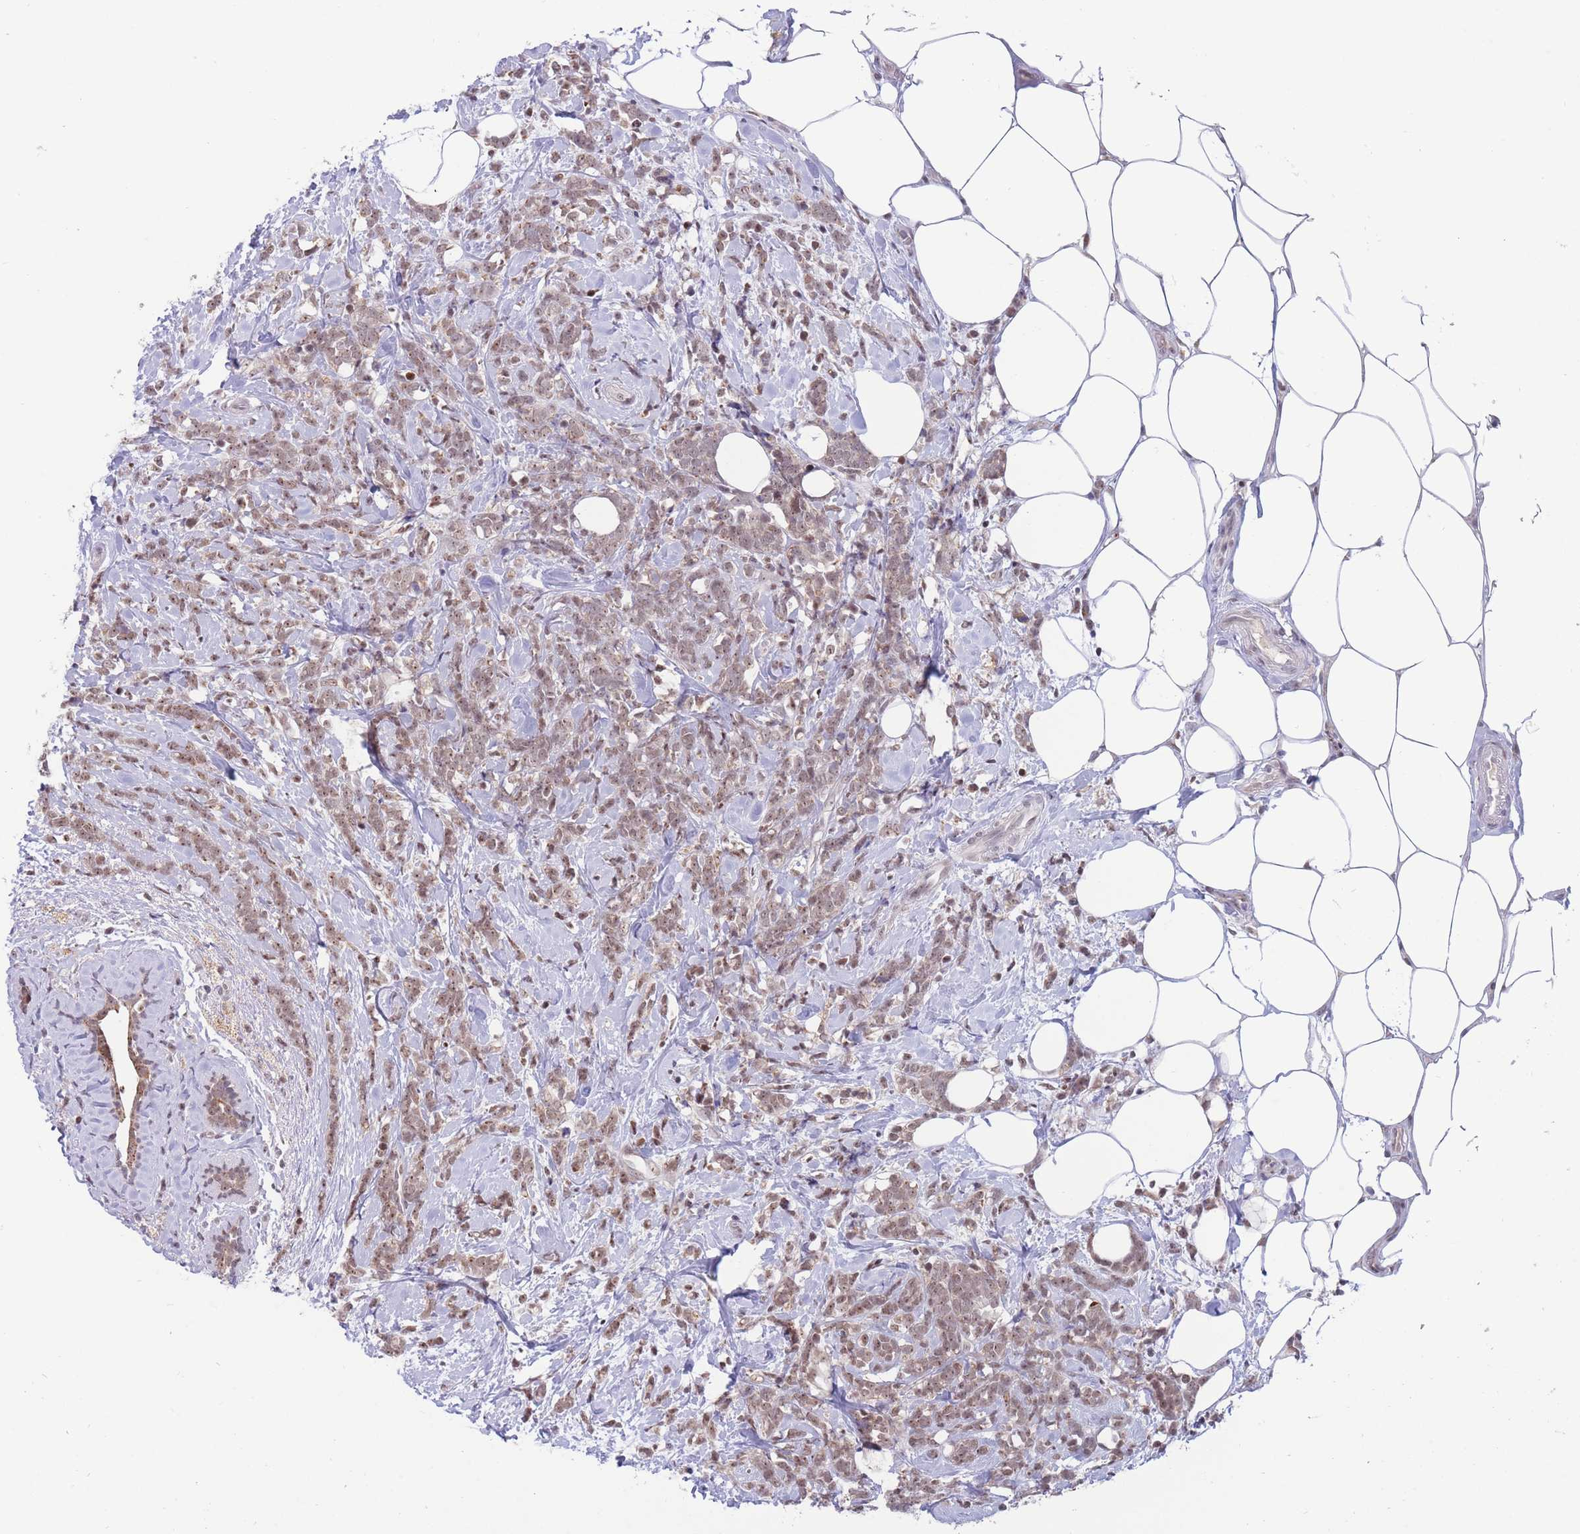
{"staining": {"intensity": "moderate", "quantity": ">75%", "location": "nuclear"}, "tissue": "breast cancer", "cell_type": "Tumor cells", "image_type": "cancer", "snomed": [{"axis": "morphology", "description": "Lobular carcinoma"}, {"axis": "topography", "description": "Breast"}], "caption": "The photomicrograph demonstrates immunohistochemical staining of breast cancer. There is moderate nuclear expression is present in about >75% of tumor cells.", "gene": "TARBP2", "patient": {"sex": "female", "age": 58}}